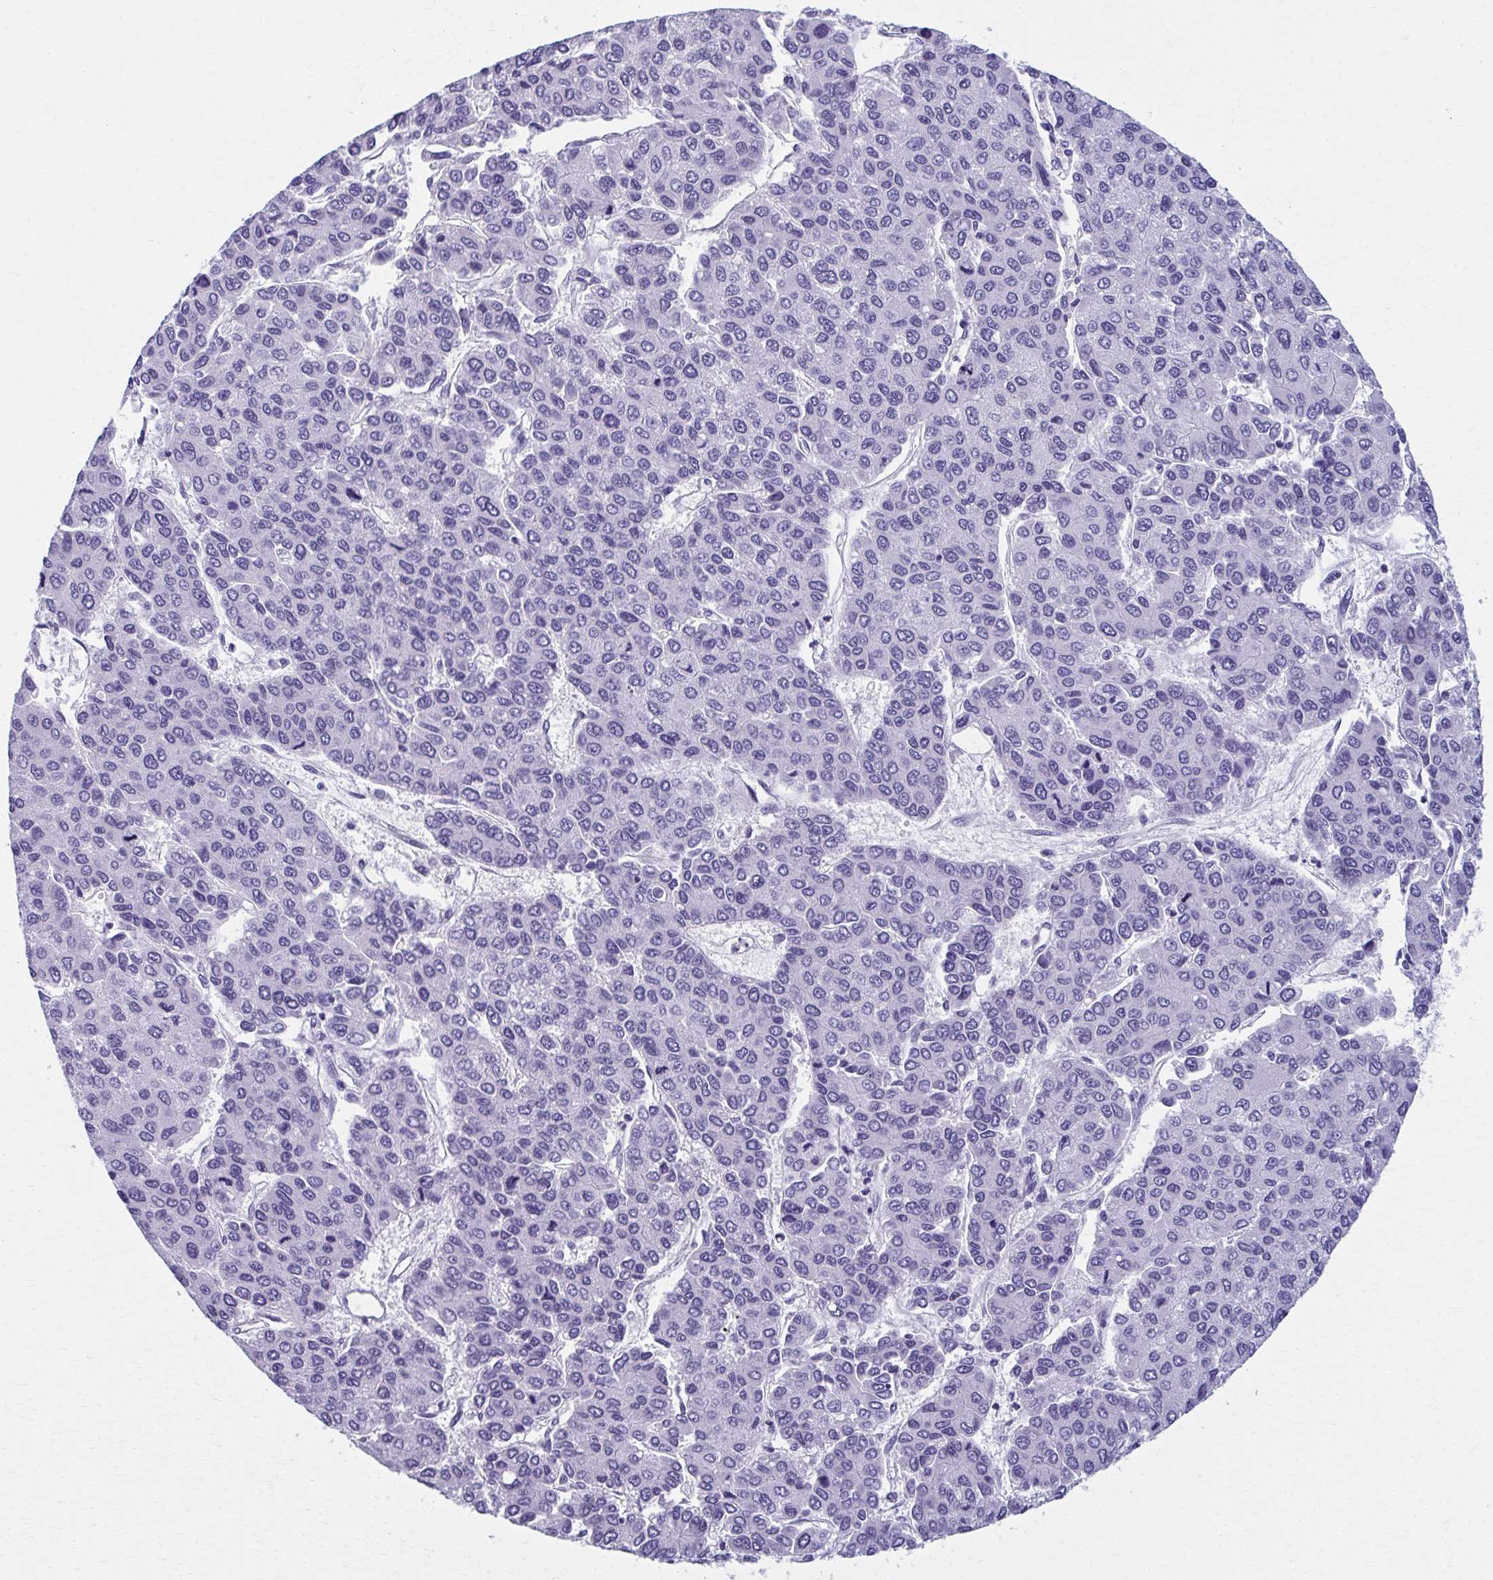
{"staining": {"intensity": "negative", "quantity": "none", "location": "none"}, "tissue": "liver cancer", "cell_type": "Tumor cells", "image_type": "cancer", "snomed": [{"axis": "morphology", "description": "Carcinoma, Hepatocellular, NOS"}, {"axis": "topography", "description": "Liver"}], "caption": "Immunohistochemistry photomicrograph of neoplastic tissue: liver hepatocellular carcinoma stained with DAB (3,3'-diaminobenzidine) exhibits no significant protein staining in tumor cells.", "gene": "MPLKIP", "patient": {"sex": "female", "age": 66}}